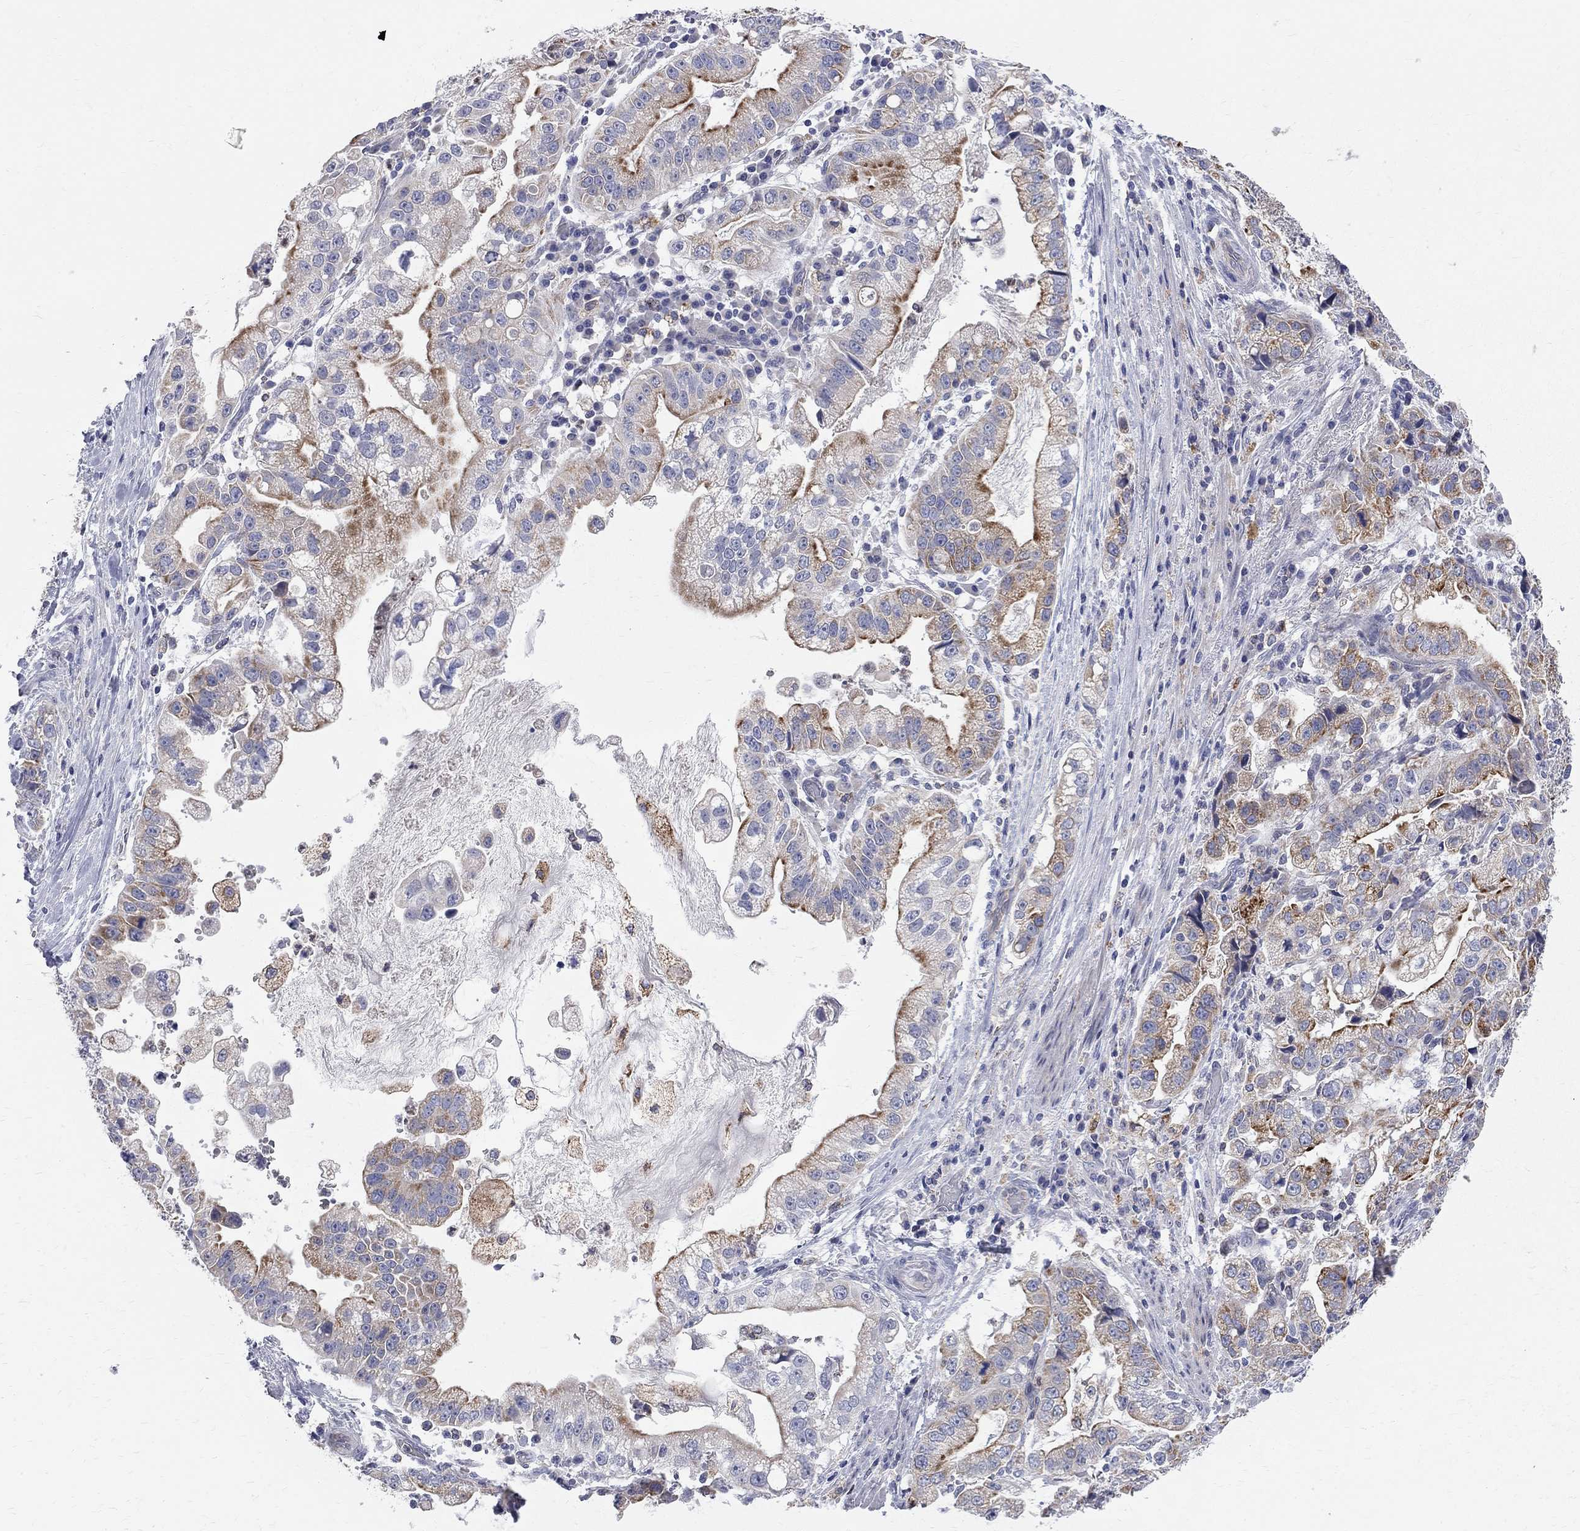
{"staining": {"intensity": "strong", "quantity": "25%-75%", "location": "cytoplasmic/membranous"}, "tissue": "stomach cancer", "cell_type": "Tumor cells", "image_type": "cancer", "snomed": [{"axis": "morphology", "description": "Adenocarcinoma, NOS"}, {"axis": "topography", "description": "Stomach"}], "caption": "Immunohistochemistry photomicrograph of stomach cancer stained for a protein (brown), which shows high levels of strong cytoplasmic/membranous expression in about 25%-75% of tumor cells.", "gene": "ACSL1", "patient": {"sex": "male", "age": 59}}